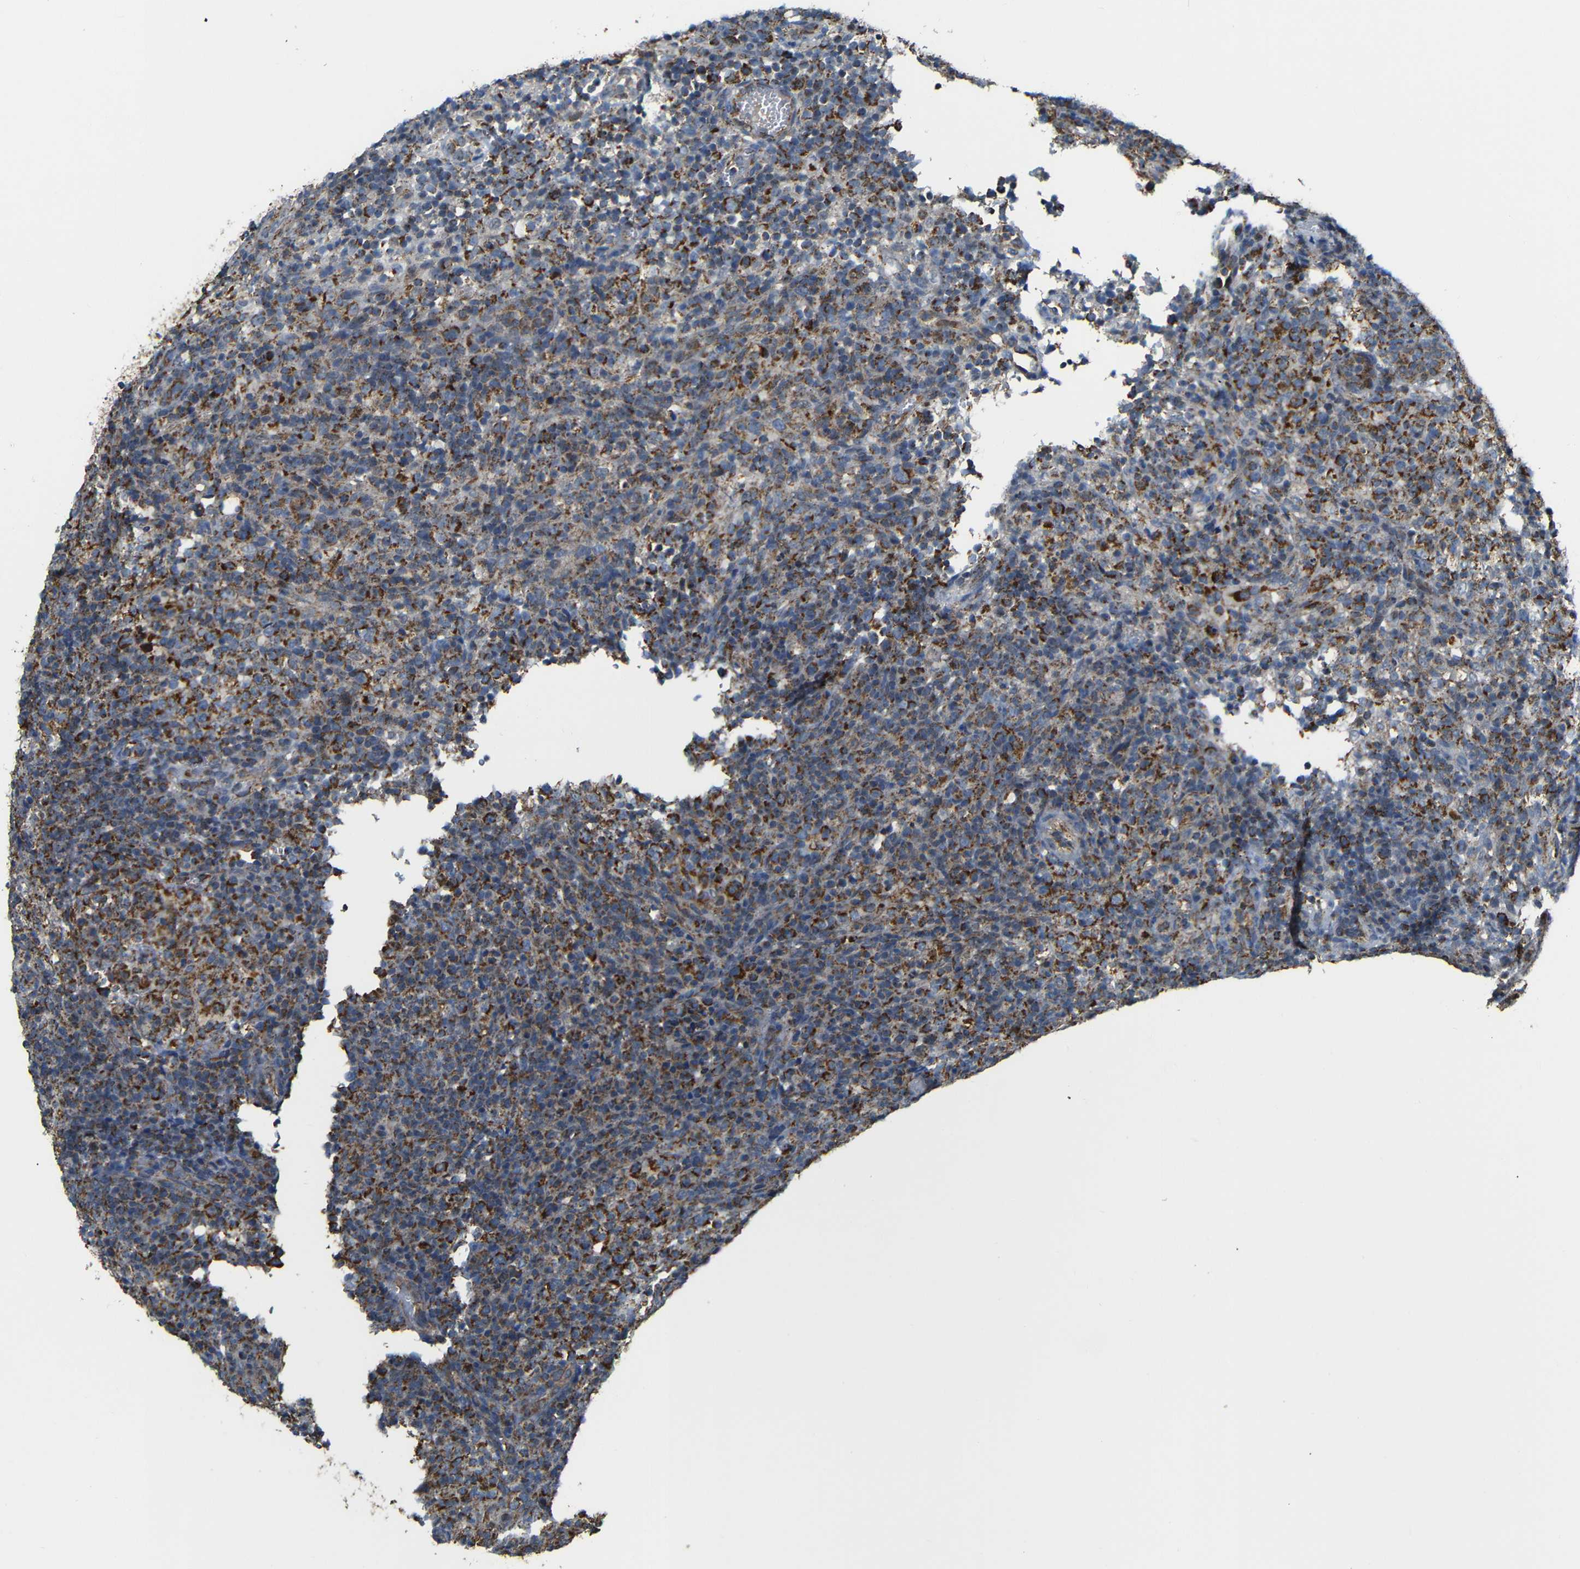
{"staining": {"intensity": "moderate", "quantity": ">75%", "location": "cytoplasmic/membranous"}, "tissue": "lymphoma", "cell_type": "Tumor cells", "image_type": "cancer", "snomed": [{"axis": "morphology", "description": "Malignant lymphoma, non-Hodgkin's type, High grade"}, {"axis": "topography", "description": "Lymph node"}], "caption": "Human malignant lymphoma, non-Hodgkin's type (high-grade) stained with a brown dye exhibits moderate cytoplasmic/membranous positive staining in about >75% of tumor cells.", "gene": "NR3C2", "patient": {"sex": "female", "age": 76}}